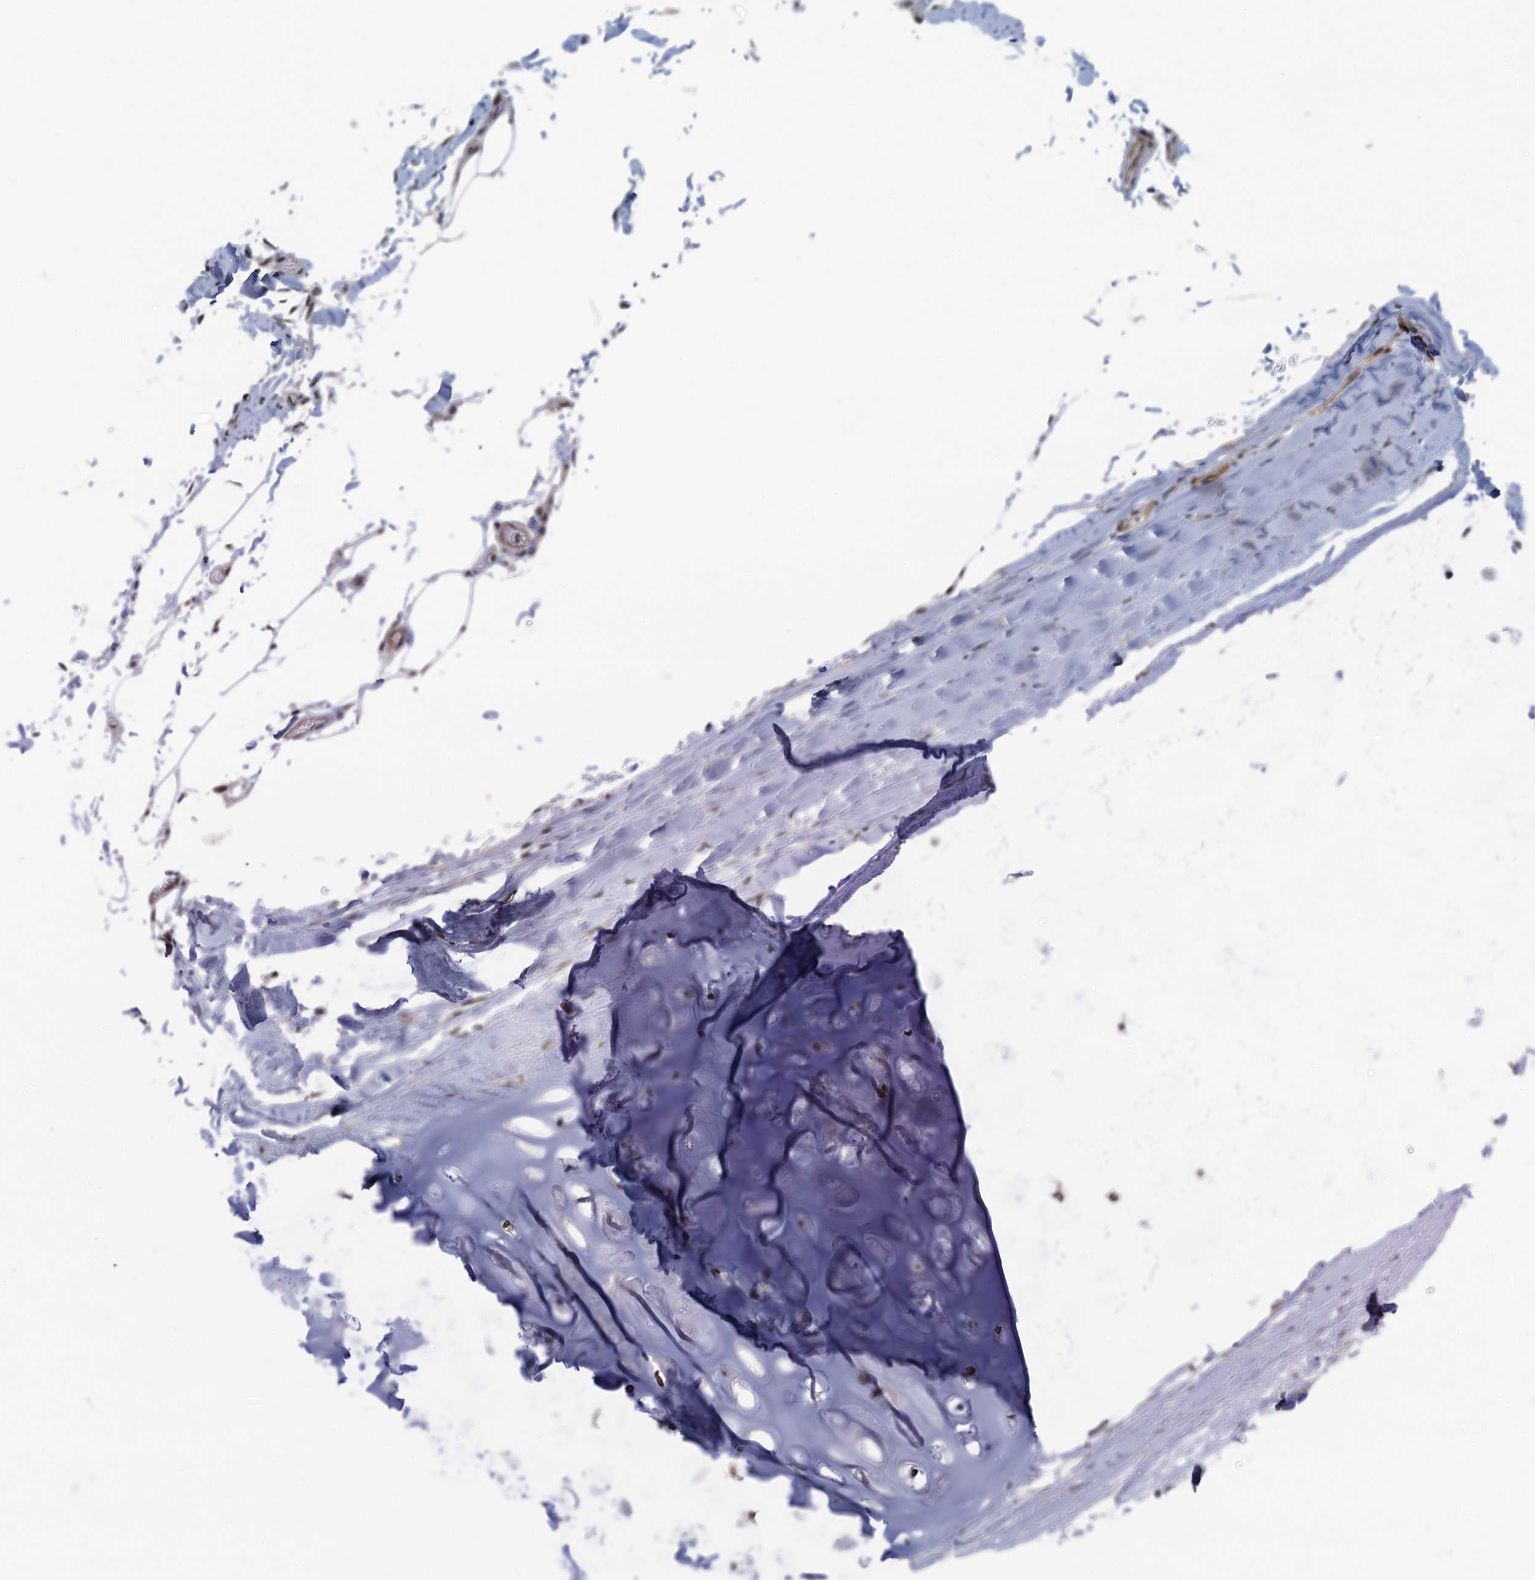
{"staining": {"intensity": "moderate", "quantity": "25%-75%", "location": "nuclear"}, "tissue": "adipose tissue", "cell_type": "Adipocytes", "image_type": "normal", "snomed": [{"axis": "morphology", "description": "Normal tissue, NOS"}, {"axis": "topography", "description": "Bronchus"}], "caption": "Immunohistochemistry (DAB) staining of normal human adipose tissue displays moderate nuclear protein expression in approximately 25%-75% of adipocytes. (brown staining indicates protein expression, while blue staining denotes nuclei).", "gene": "CCDC34", "patient": {"sex": "male", "age": 66}}